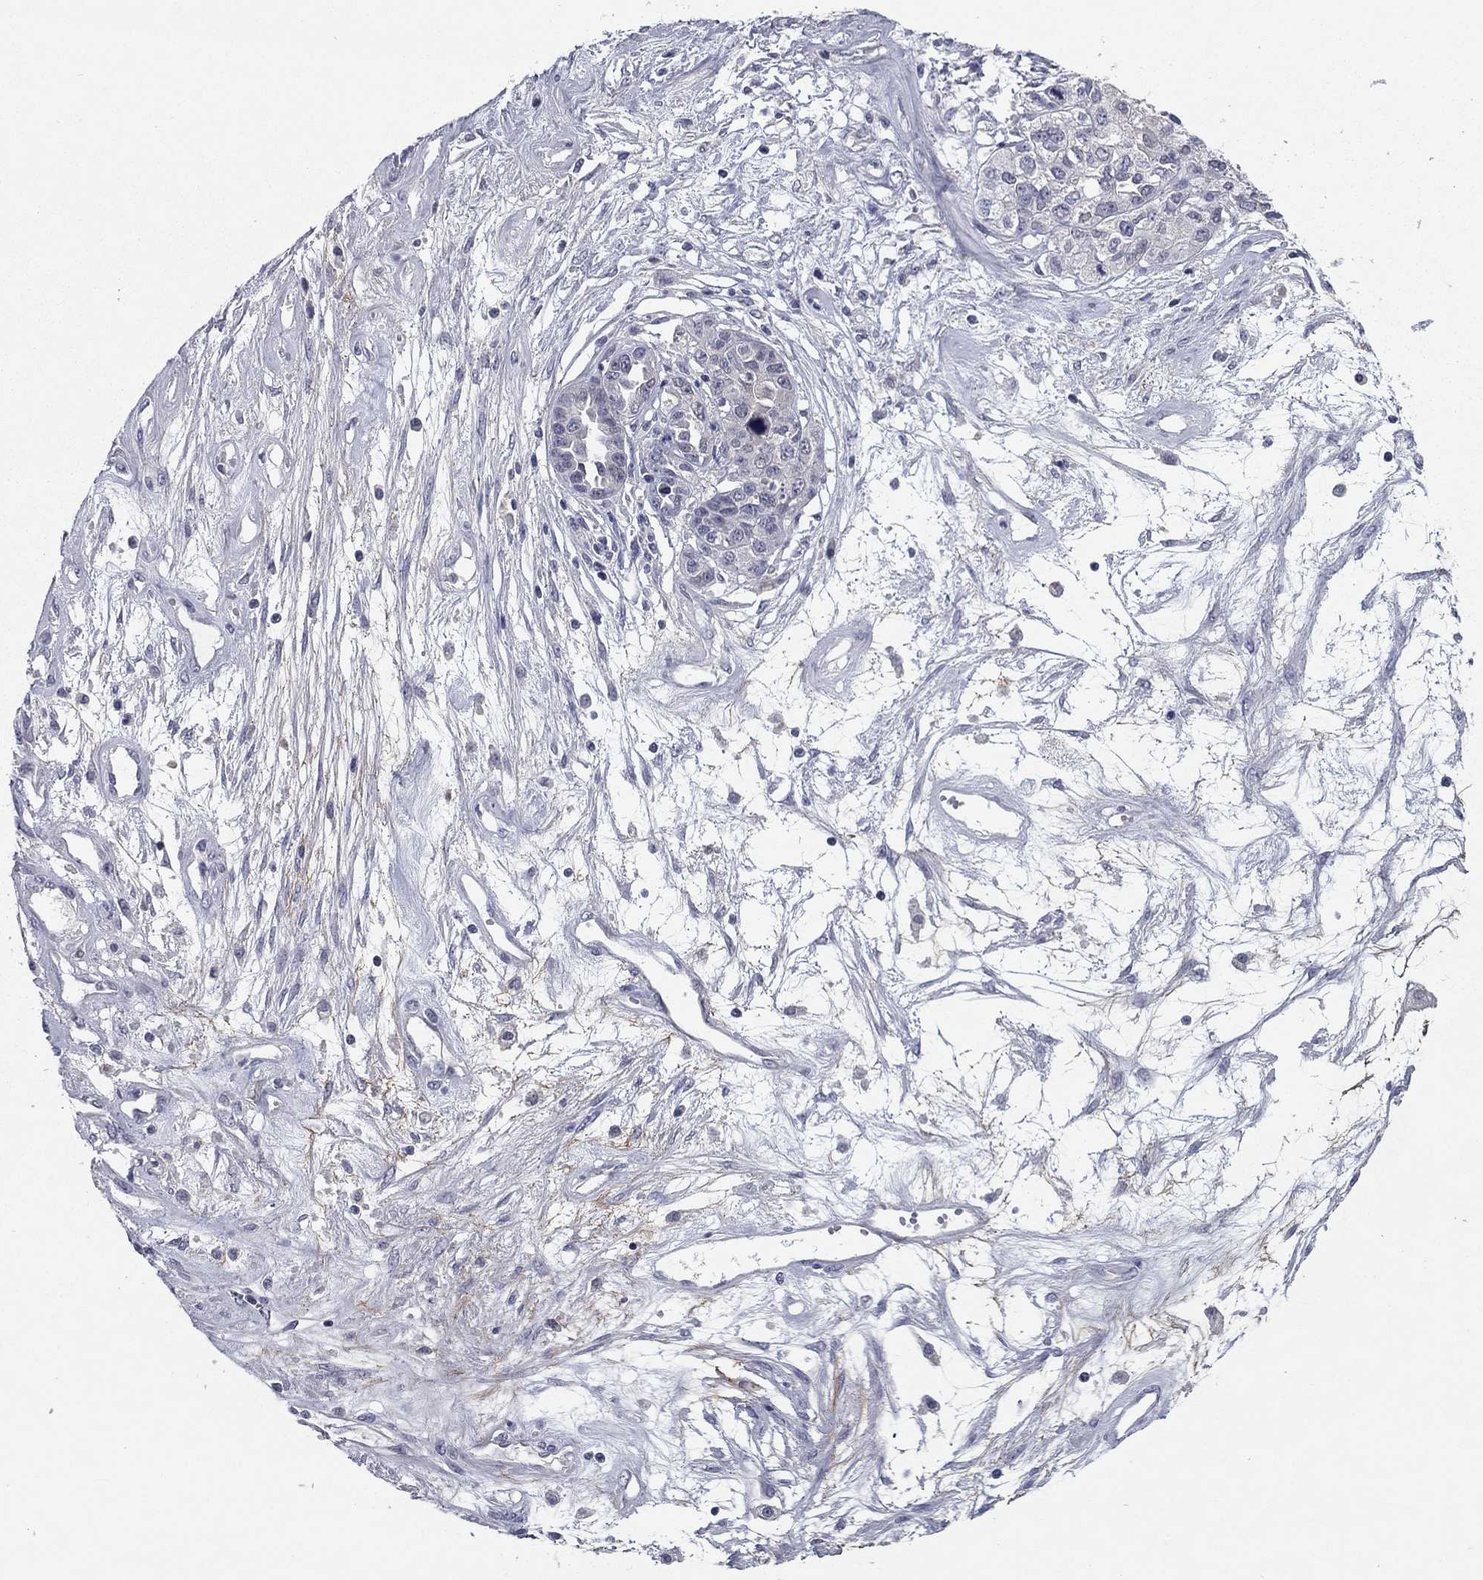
{"staining": {"intensity": "negative", "quantity": "none", "location": "none"}, "tissue": "ovarian cancer", "cell_type": "Tumor cells", "image_type": "cancer", "snomed": [{"axis": "morphology", "description": "Cystadenocarcinoma, serous, NOS"}, {"axis": "topography", "description": "Ovary"}], "caption": "Immunohistochemistry (IHC) histopathology image of neoplastic tissue: ovarian cancer stained with DAB displays no significant protein staining in tumor cells.", "gene": "REXO5", "patient": {"sex": "female", "age": 87}}